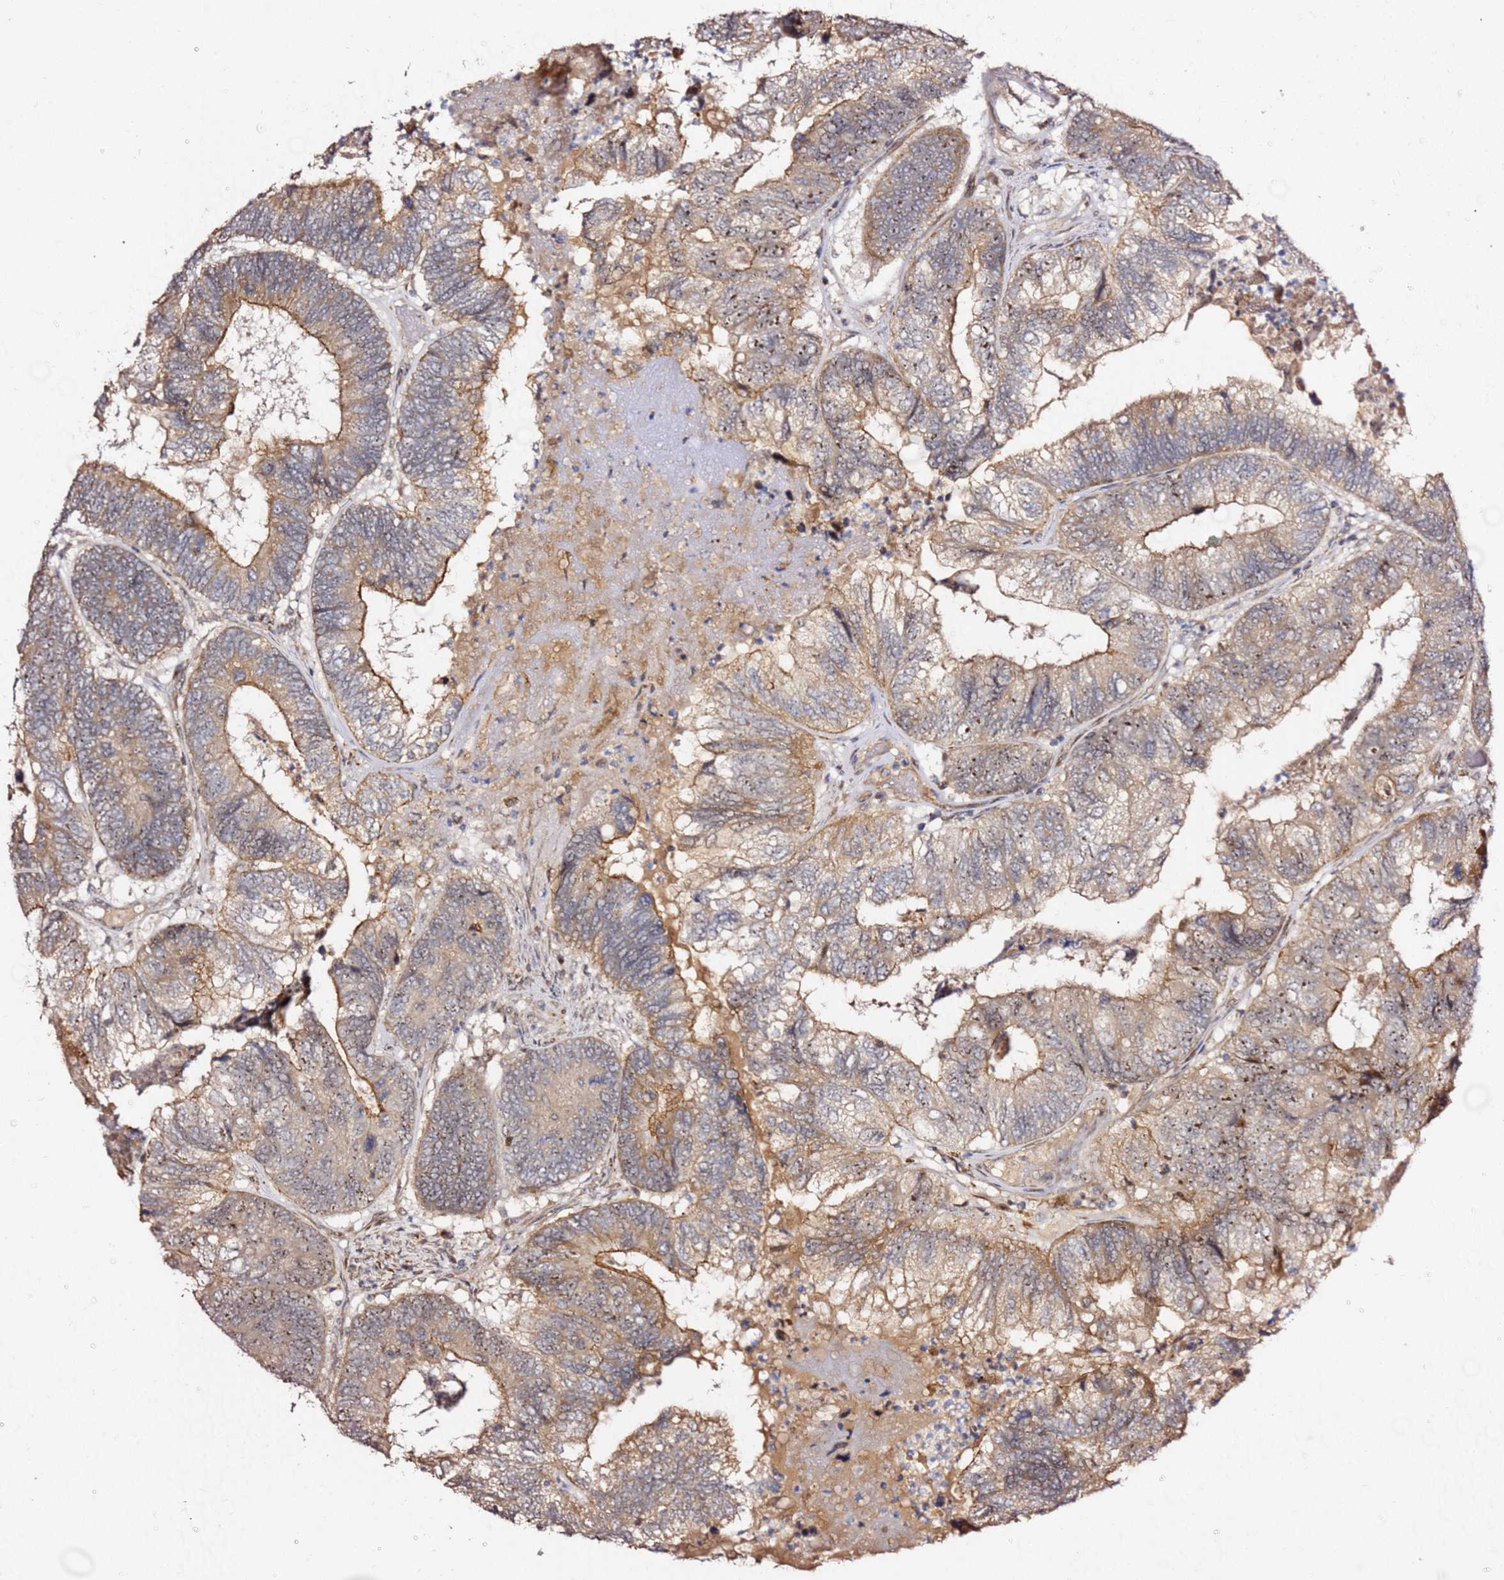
{"staining": {"intensity": "moderate", "quantity": ">75%", "location": "cytoplasmic/membranous"}, "tissue": "colorectal cancer", "cell_type": "Tumor cells", "image_type": "cancer", "snomed": [{"axis": "morphology", "description": "Adenocarcinoma, NOS"}, {"axis": "topography", "description": "Colon"}], "caption": "A medium amount of moderate cytoplasmic/membranous staining is present in approximately >75% of tumor cells in adenocarcinoma (colorectal) tissue.", "gene": "KIF25", "patient": {"sex": "female", "age": 67}}